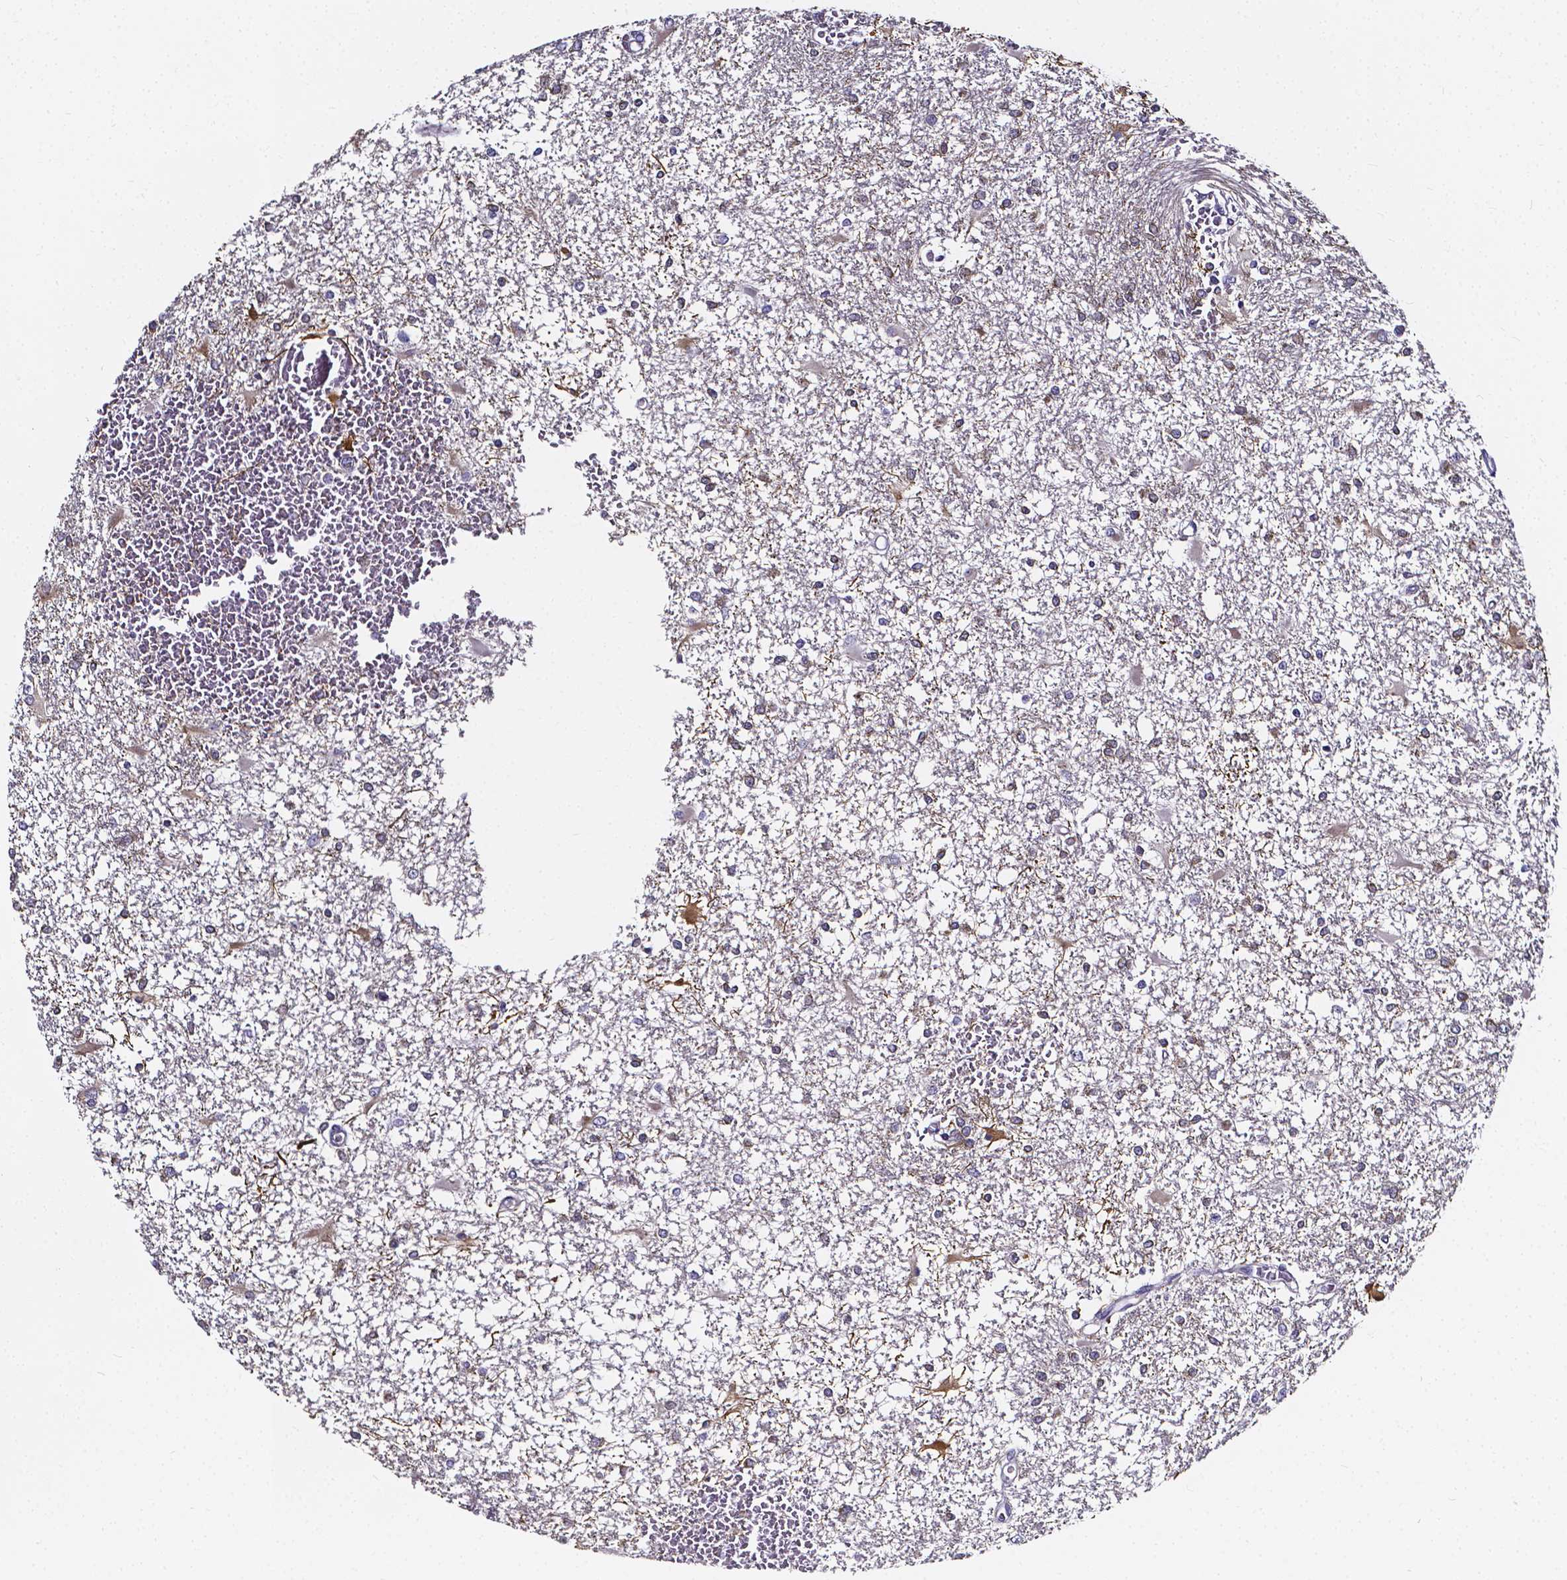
{"staining": {"intensity": "moderate", "quantity": "<25%", "location": "cytoplasmic/membranous"}, "tissue": "glioma", "cell_type": "Tumor cells", "image_type": "cancer", "snomed": [{"axis": "morphology", "description": "Glioma, malignant, High grade"}, {"axis": "topography", "description": "Cerebral cortex"}], "caption": "This is an image of immunohistochemistry staining of glioma, which shows moderate expression in the cytoplasmic/membranous of tumor cells.", "gene": "CACNG8", "patient": {"sex": "male", "age": 79}}